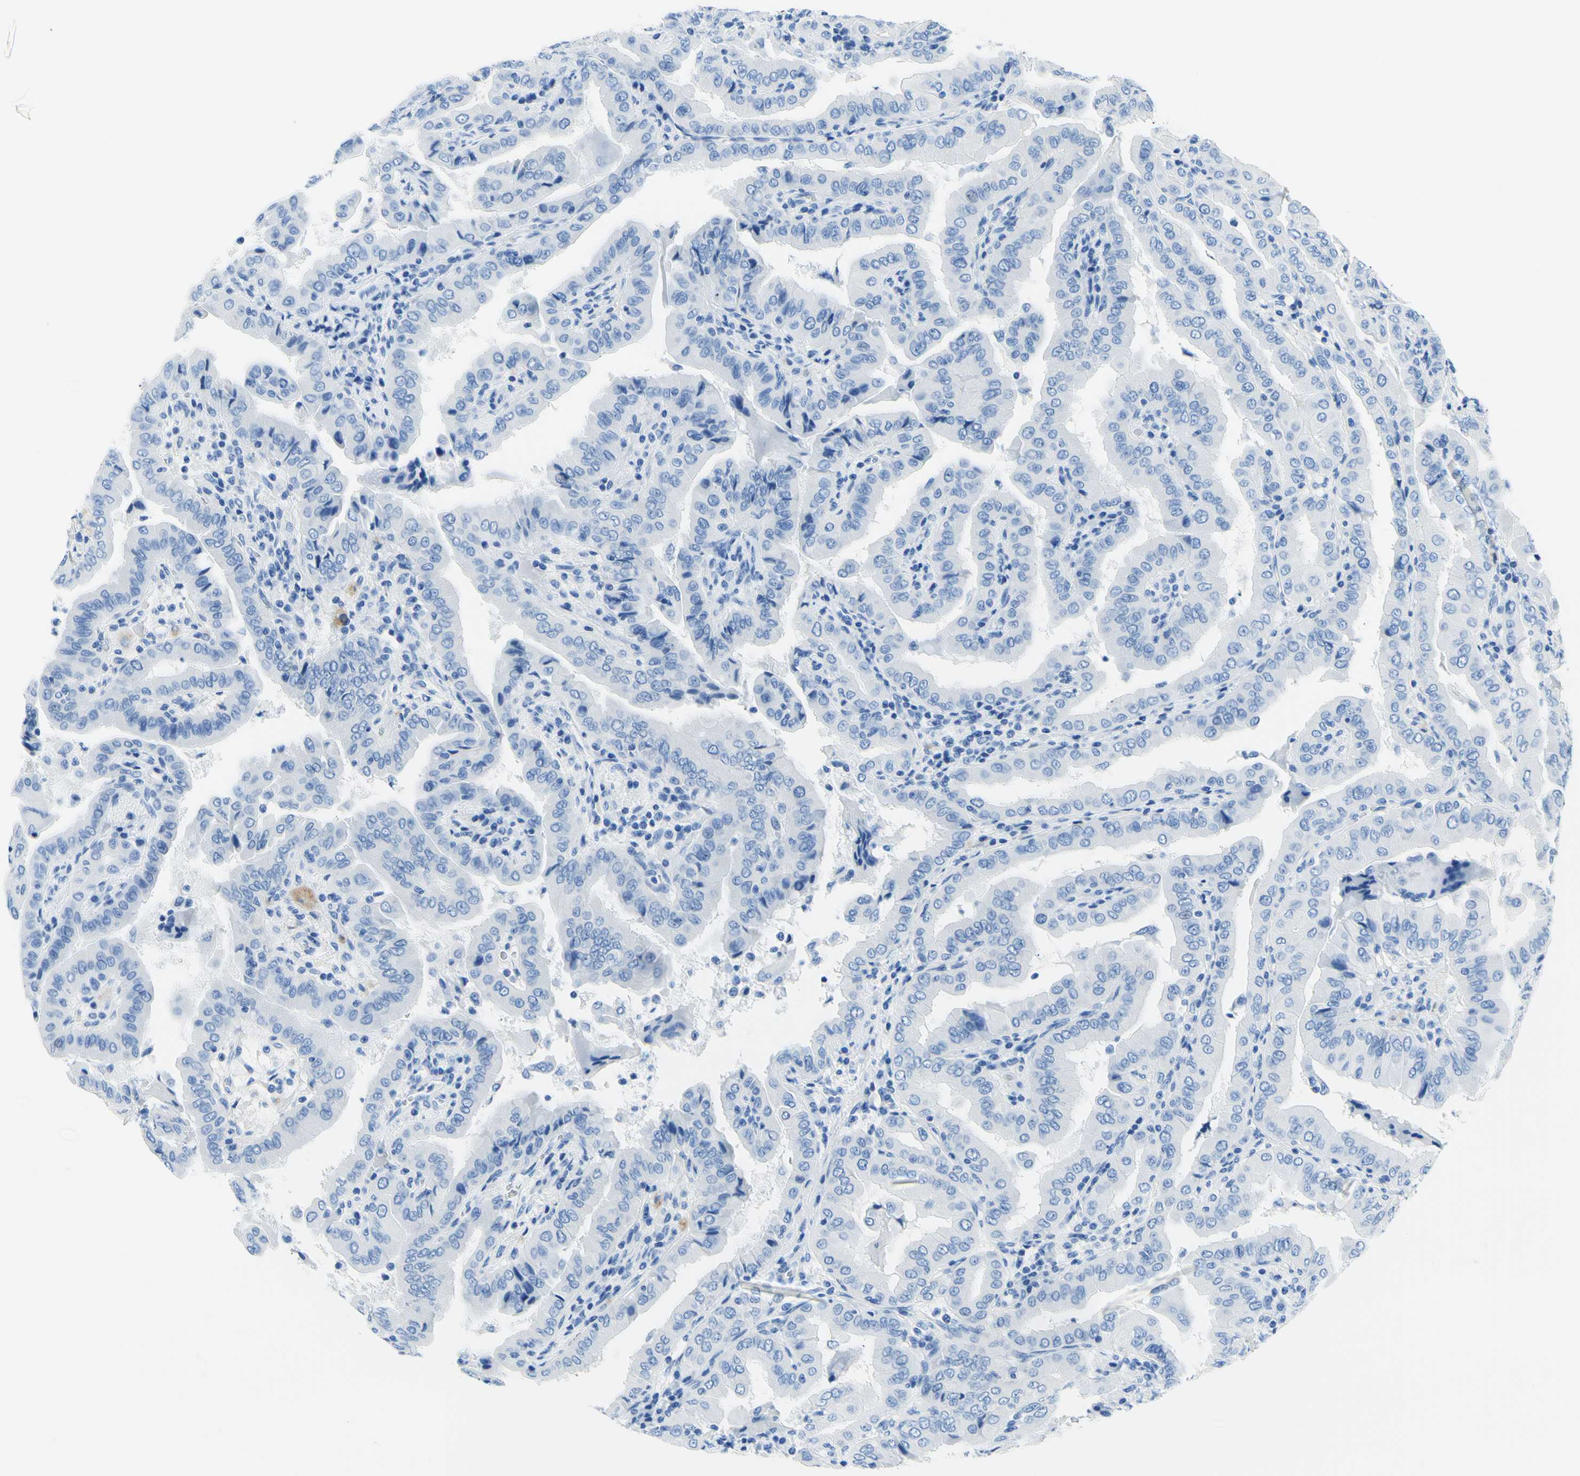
{"staining": {"intensity": "negative", "quantity": "none", "location": "none"}, "tissue": "thyroid cancer", "cell_type": "Tumor cells", "image_type": "cancer", "snomed": [{"axis": "morphology", "description": "Papillary adenocarcinoma, NOS"}, {"axis": "topography", "description": "Thyroid gland"}], "caption": "The histopathology image exhibits no significant staining in tumor cells of thyroid cancer (papillary adenocarcinoma).", "gene": "MYH2", "patient": {"sex": "male", "age": 33}}